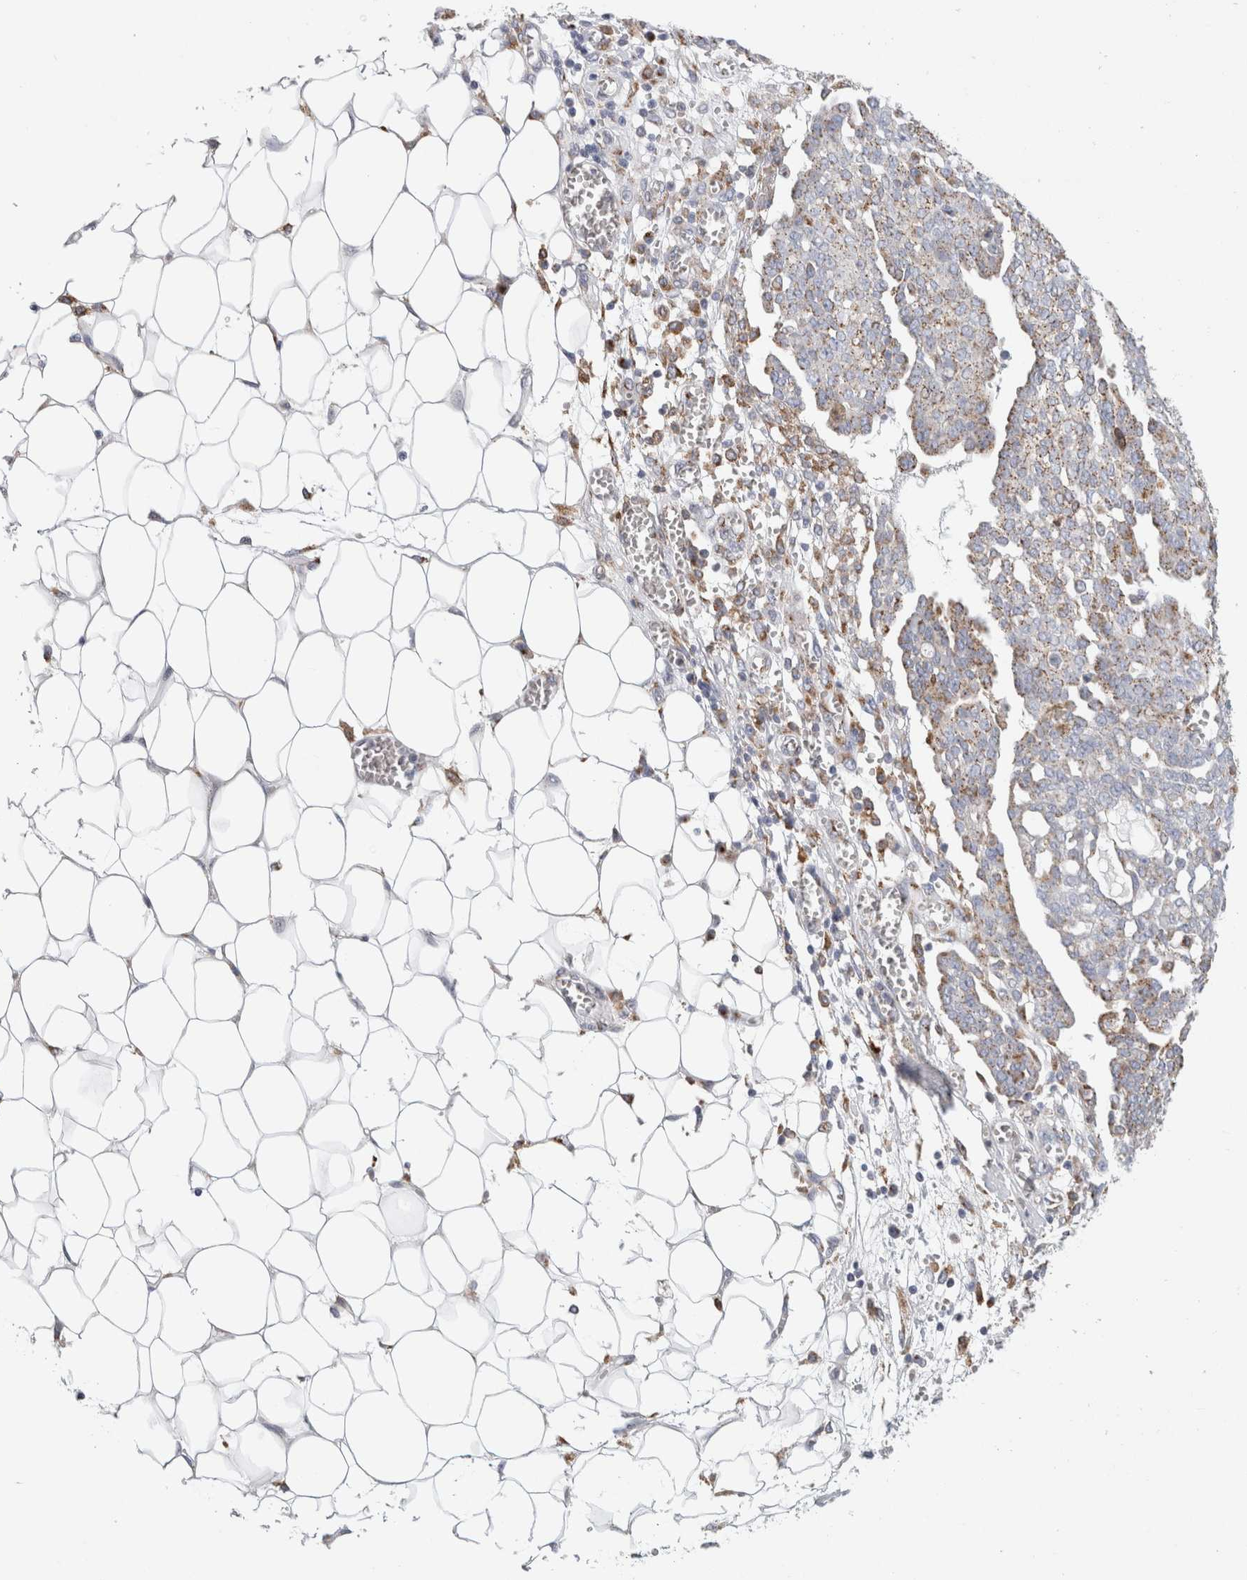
{"staining": {"intensity": "weak", "quantity": ">75%", "location": "cytoplasmic/membranous"}, "tissue": "ovarian cancer", "cell_type": "Tumor cells", "image_type": "cancer", "snomed": [{"axis": "morphology", "description": "Cystadenocarcinoma, serous, NOS"}, {"axis": "topography", "description": "Soft tissue"}, {"axis": "topography", "description": "Ovary"}], "caption": "Immunohistochemistry (IHC) histopathology image of ovarian cancer (serous cystadenocarcinoma) stained for a protein (brown), which displays low levels of weak cytoplasmic/membranous positivity in approximately >75% of tumor cells.", "gene": "MCFD2", "patient": {"sex": "female", "age": 57}}